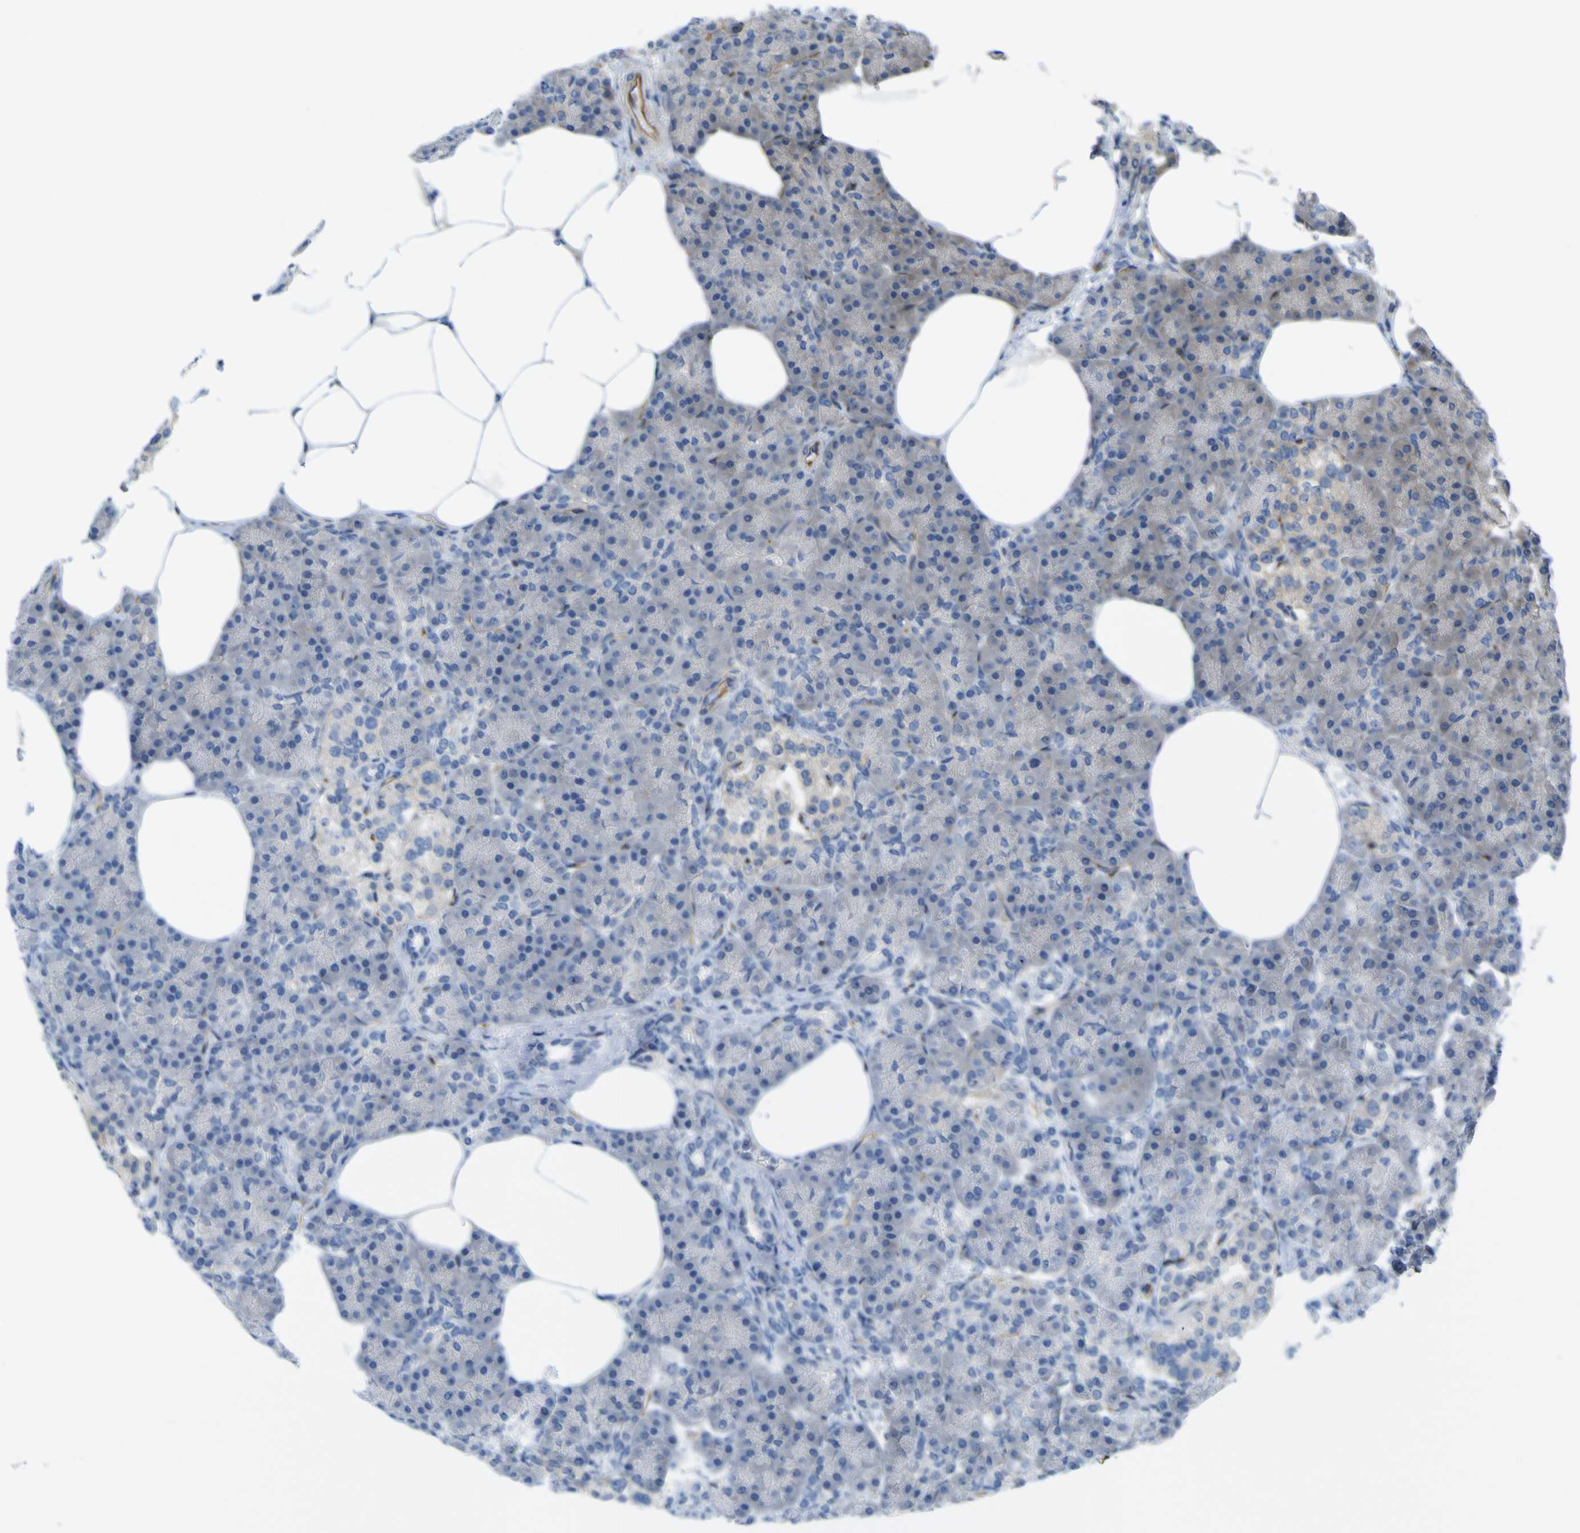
{"staining": {"intensity": "negative", "quantity": "none", "location": "none"}, "tissue": "pancreas", "cell_type": "Exocrine glandular cells", "image_type": "normal", "snomed": [{"axis": "morphology", "description": "Normal tissue, NOS"}, {"axis": "topography", "description": "Pancreas"}], "caption": "Exocrine glandular cells show no significant staining in unremarkable pancreas.", "gene": "JPH1", "patient": {"sex": "female", "age": 70}}